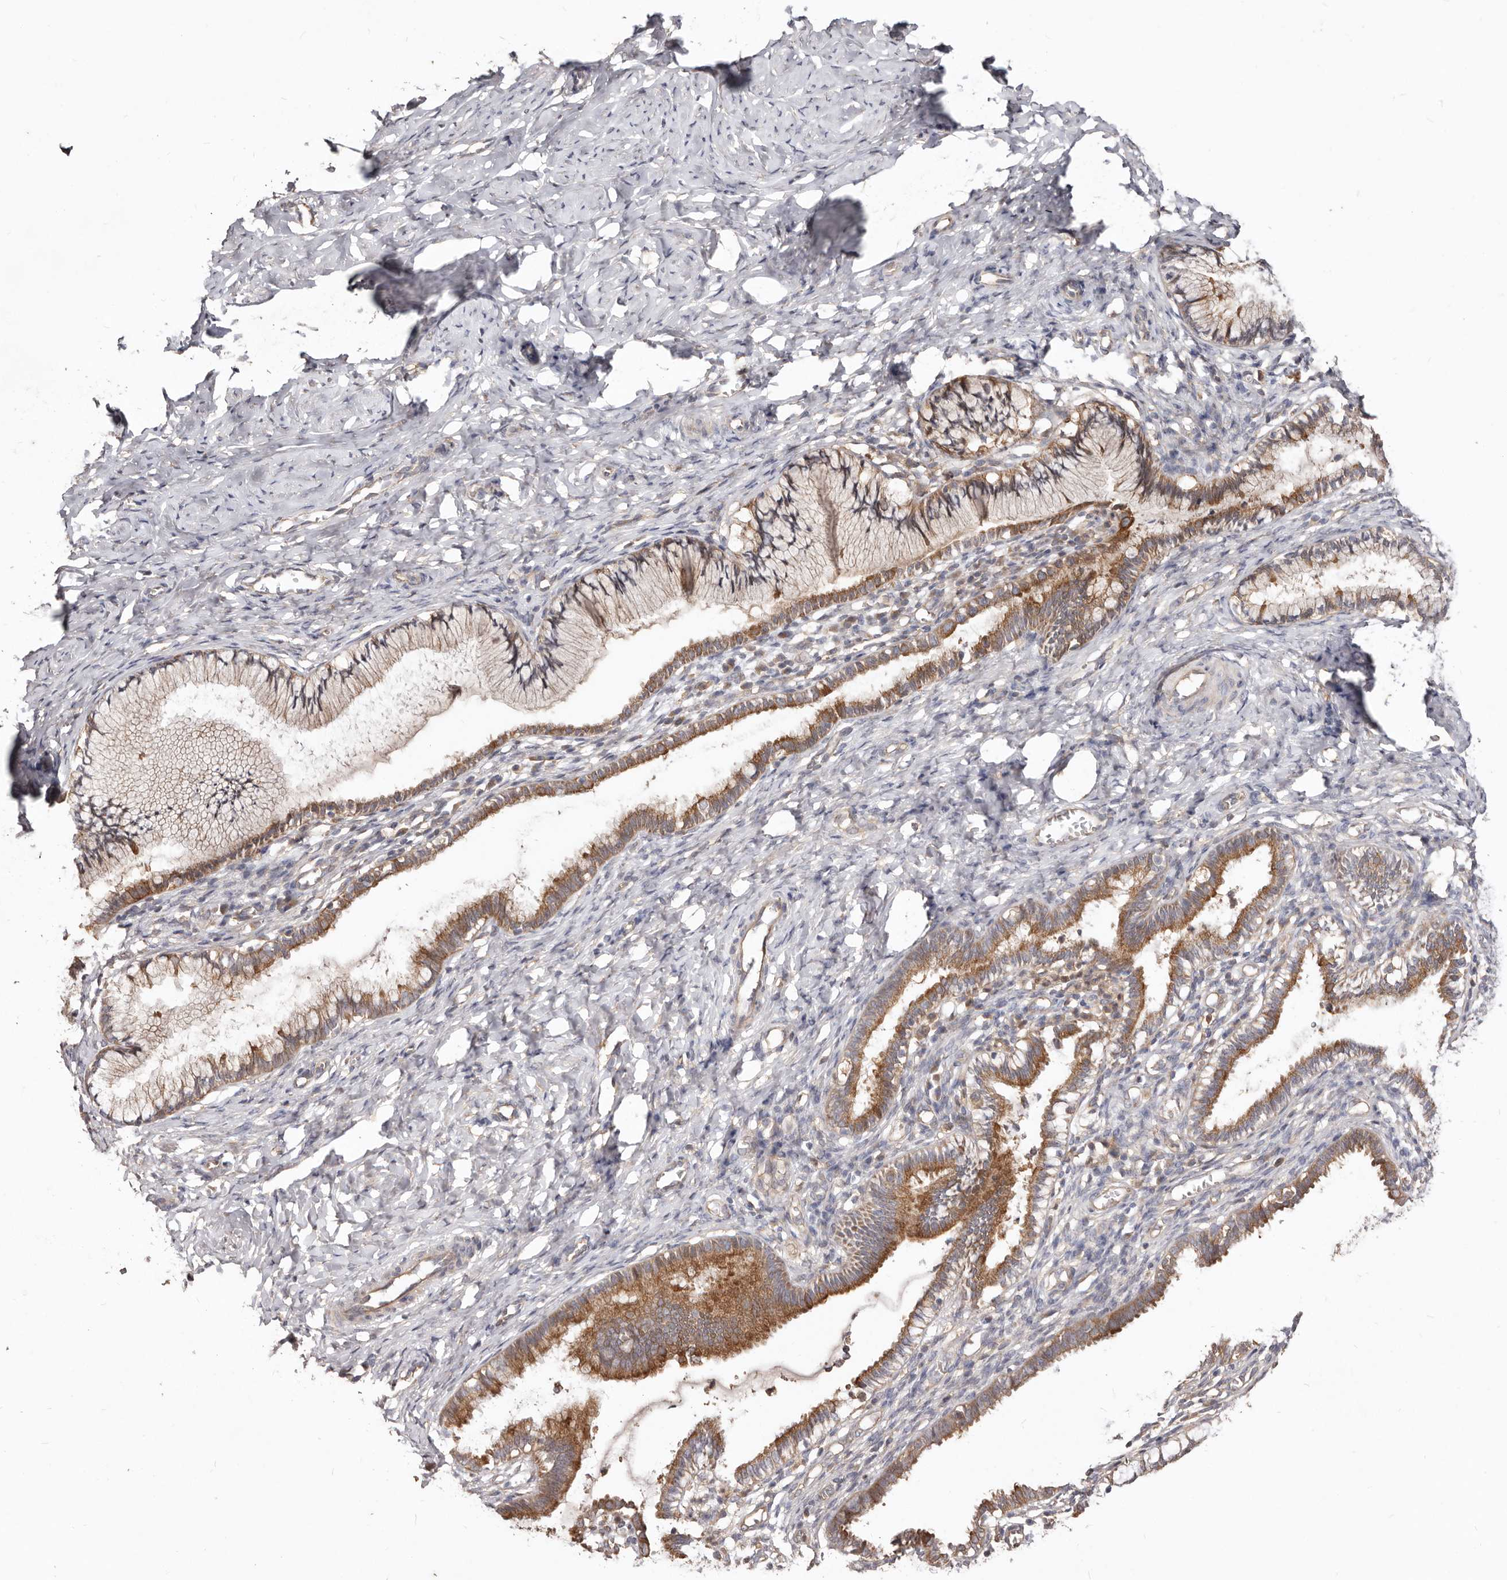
{"staining": {"intensity": "moderate", "quantity": ">75%", "location": "cytoplasmic/membranous"}, "tissue": "cervix", "cell_type": "Glandular cells", "image_type": "normal", "snomed": [{"axis": "morphology", "description": "Normal tissue, NOS"}, {"axis": "topography", "description": "Cervix"}], "caption": "This micrograph reveals unremarkable cervix stained with immunohistochemistry (IHC) to label a protein in brown. The cytoplasmic/membranous of glandular cells show moderate positivity for the protein. Nuclei are counter-stained blue.", "gene": "LRRC25", "patient": {"sex": "female", "age": 27}}